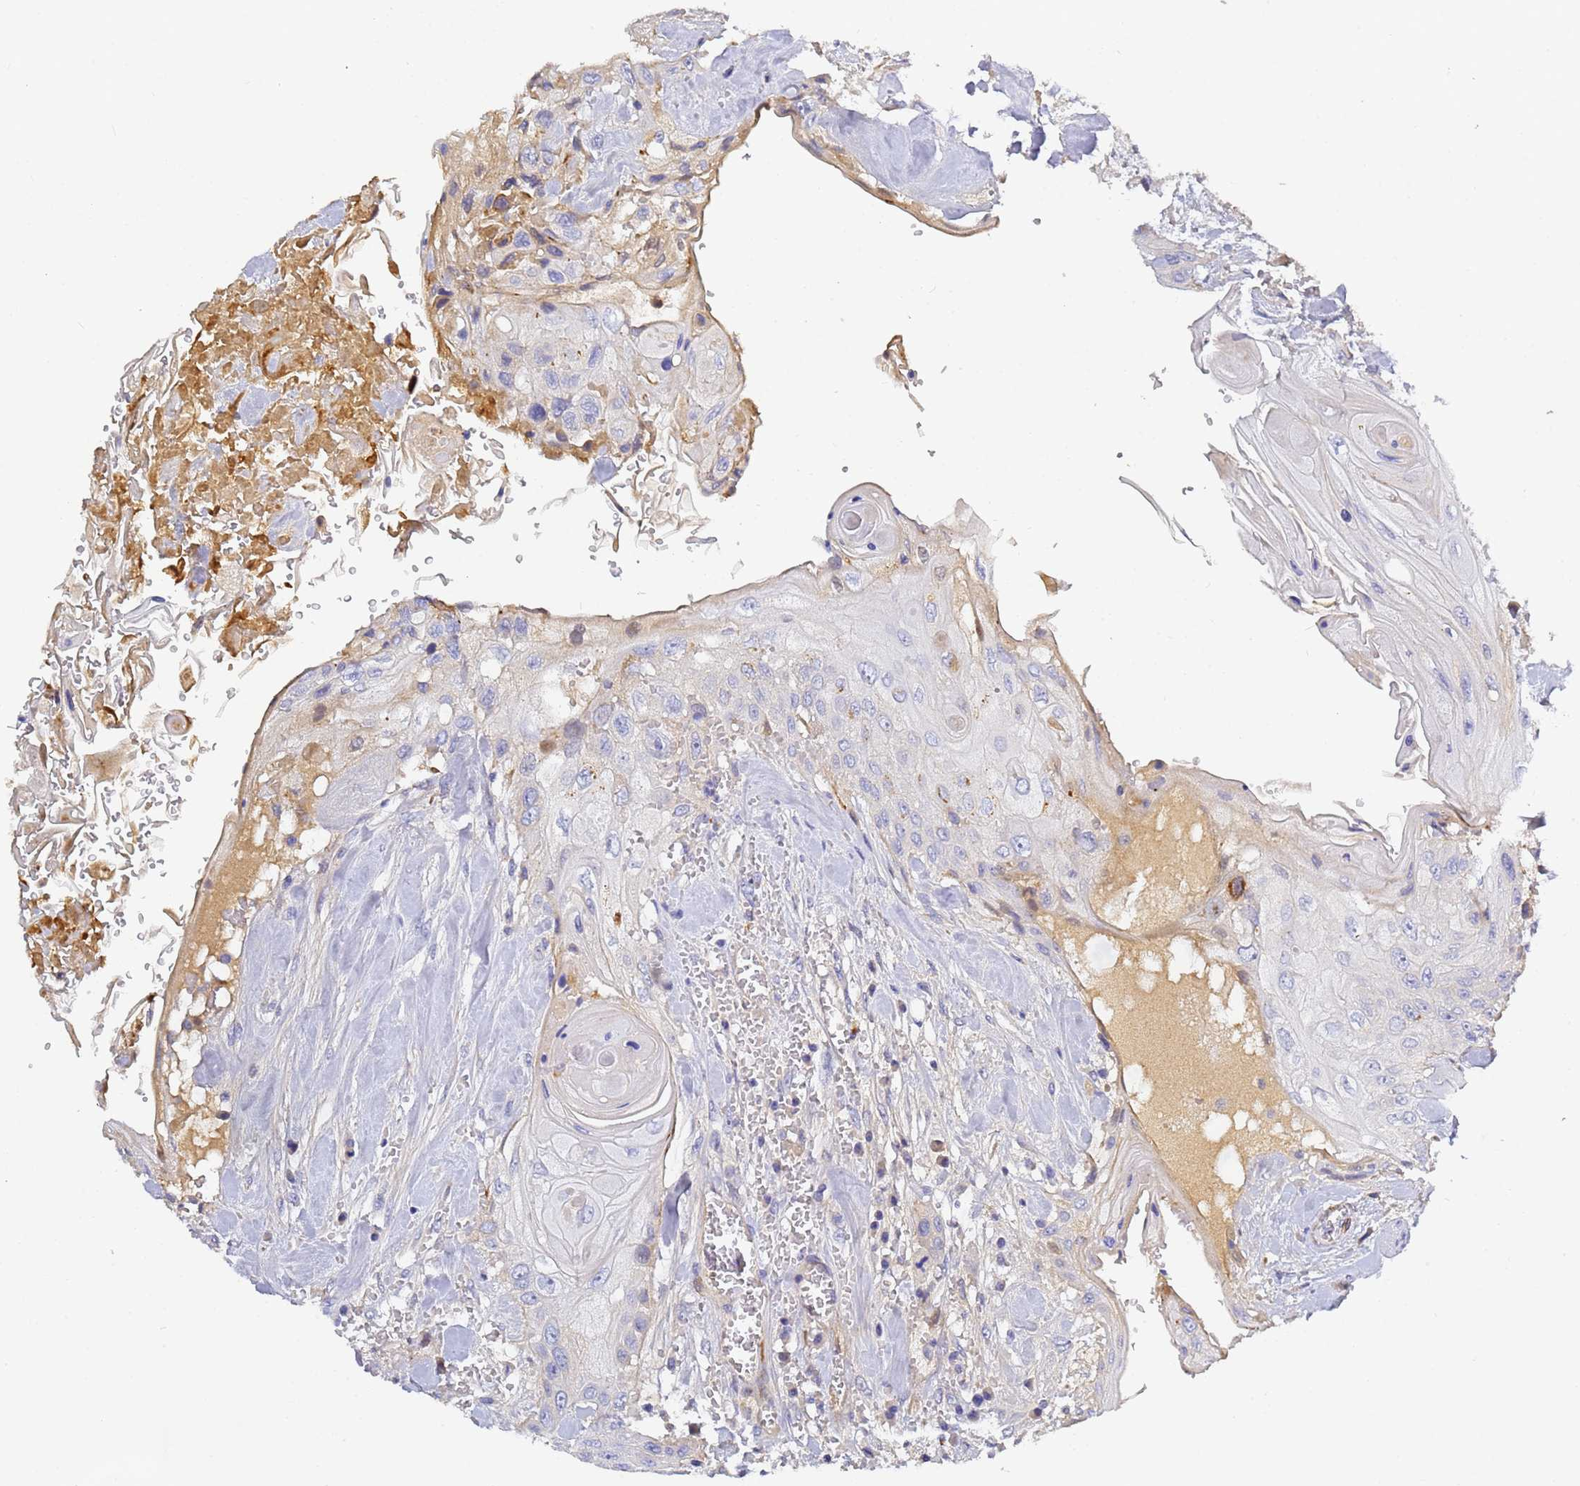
{"staining": {"intensity": "negative", "quantity": "none", "location": "none"}, "tissue": "head and neck cancer", "cell_type": "Tumor cells", "image_type": "cancer", "snomed": [{"axis": "morphology", "description": "Squamous cell carcinoma, NOS"}, {"axis": "topography", "description": "Head-Neck"}], "caption": "DAB (3,3'-diaminobenzidine) immunohistochemical staining of squamous cell carcinoma (head and neck) reveals no significant expression in tumor cells.", "gene": "CFH", "patient": {"sex": "female", "age": 43}}